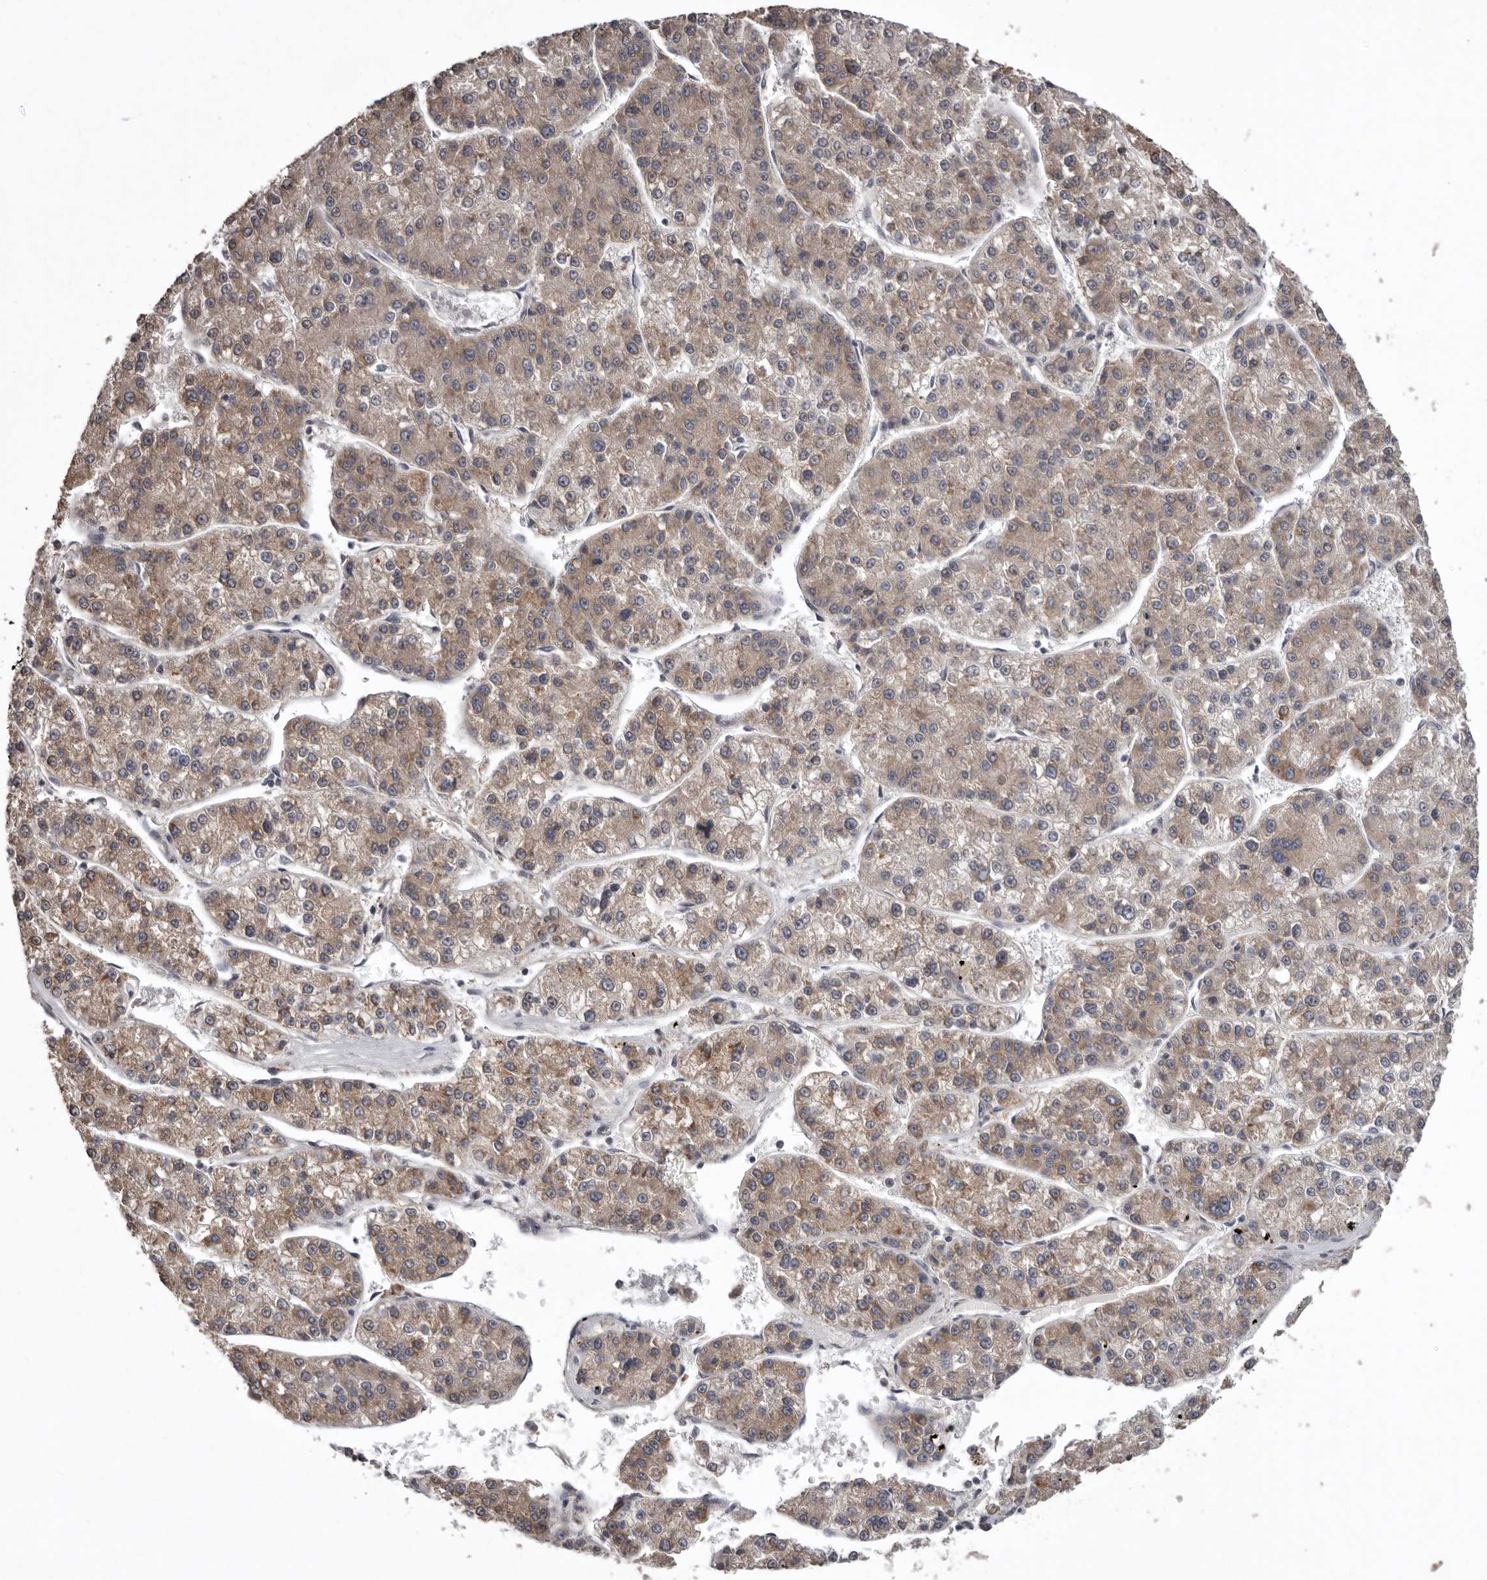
{"staining": {"intensity": "weak", "quantity": ">75%", "location": "cytoplasmic/membranous"}, "tissue": "liver cancer", "cell_type": "Tumor cells", "image_type": "cancer", "snomed": [{"axis": "morphology", "description": "Carcinoma, Hepatocellular, NOS"}, {"axis": "topography", "description": "Liver"}], "caption": "DAB (3,3'-diaminobenzidine) immunohistochemical staining of human liver hepatocellular carcinoma reveals weak cytoplasmic/membranous protein staining in about >75% of tumor cells.", "gene": "DARS1", "patient": {"sex": "female", "age": 73}}